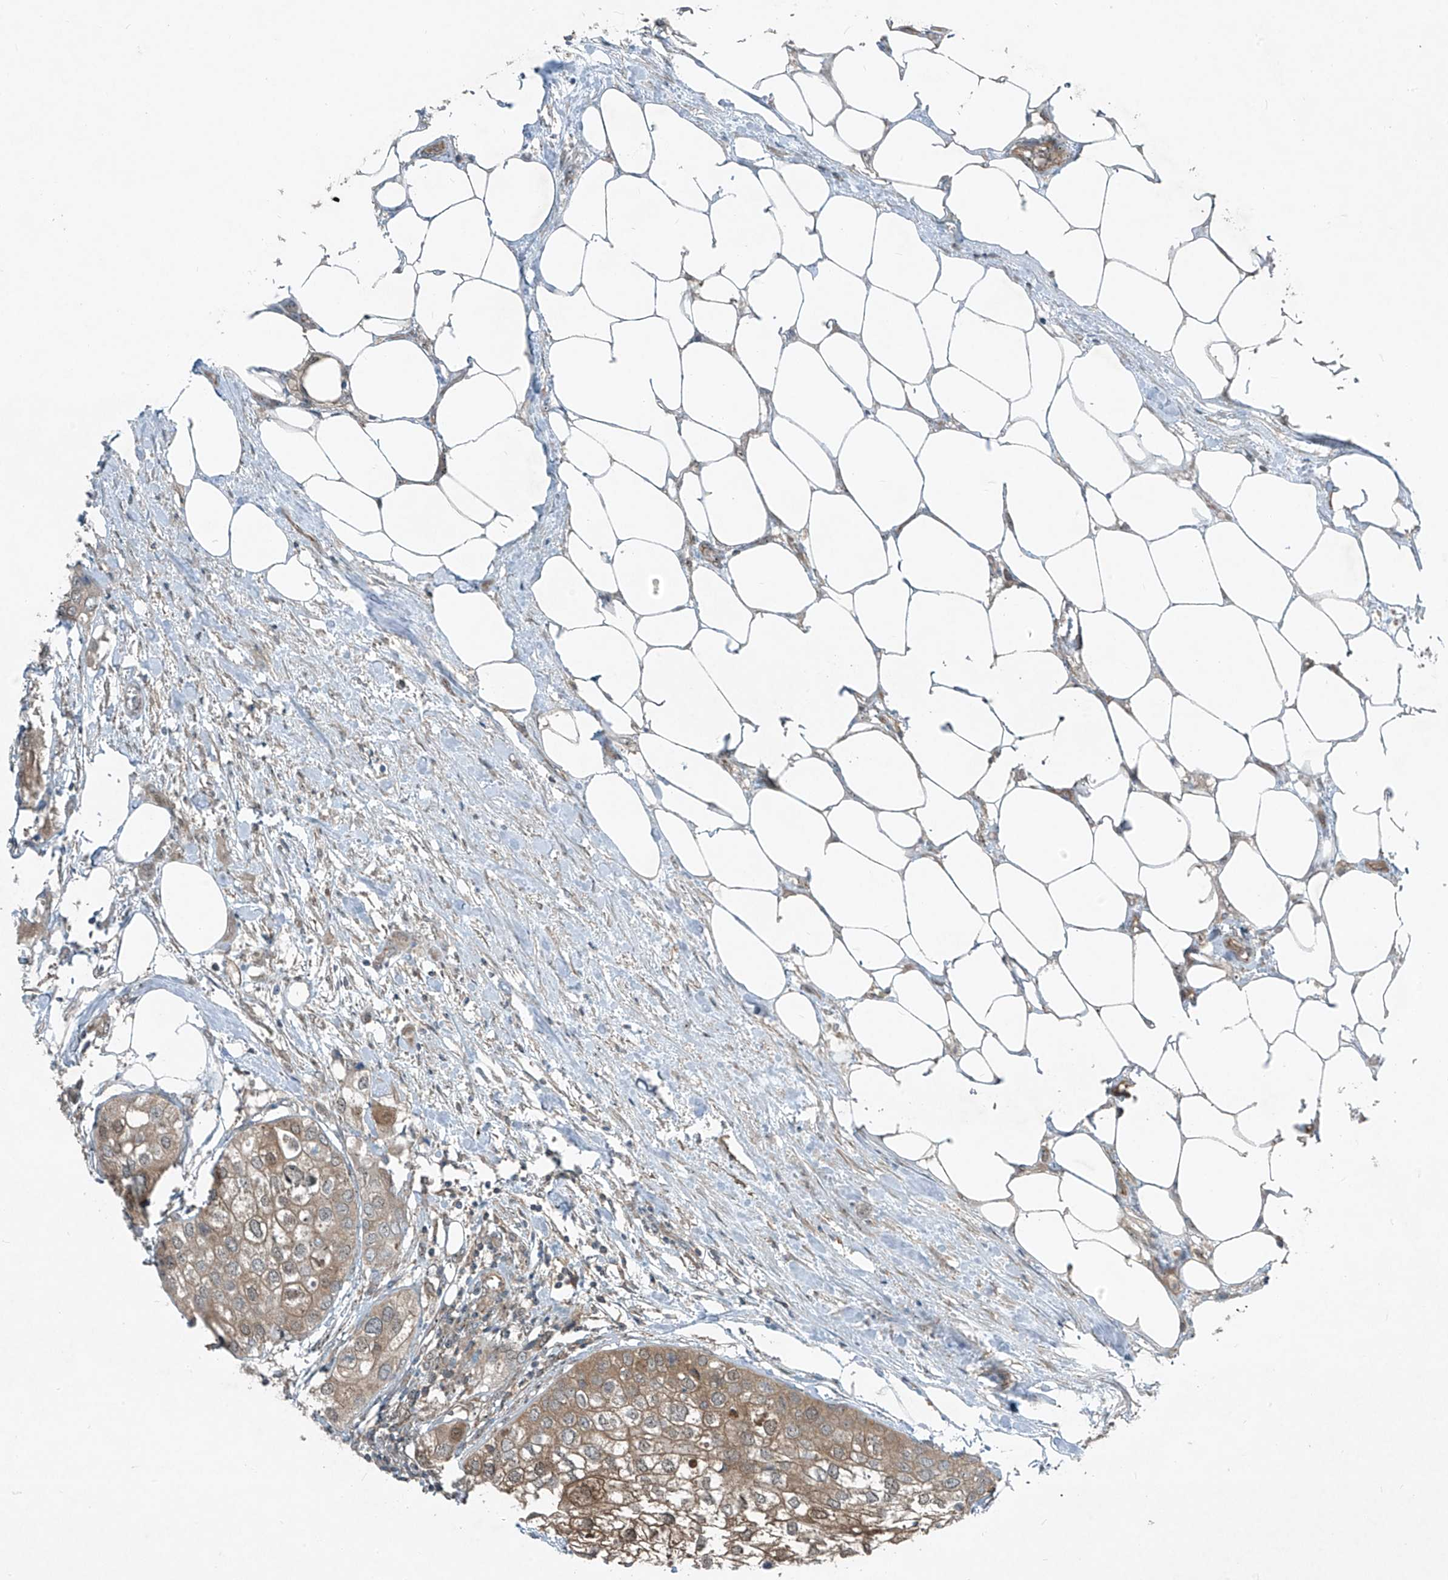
{"staining": {"intensity": "weak", "quantity": ">75%", "location": "cytoplasmic/membranous"}, "tissue": "urothelial cancer", "cell_type": "Tumor cells", "image_type": "cancer", "snomed": [{"axis": "morphology", "description": "Urothelial carcinoma, High grade"}, {"axis": "topography", "description": "Urinary bladder"}], "caption": "Human urothelial cancer stained for a protein (brown) exhibits weak cytoplasmic/membranous positive staining in about >75% of tumor cells.", "gene": "PPCS", "patient": {"sex": "male", "age": 64}}